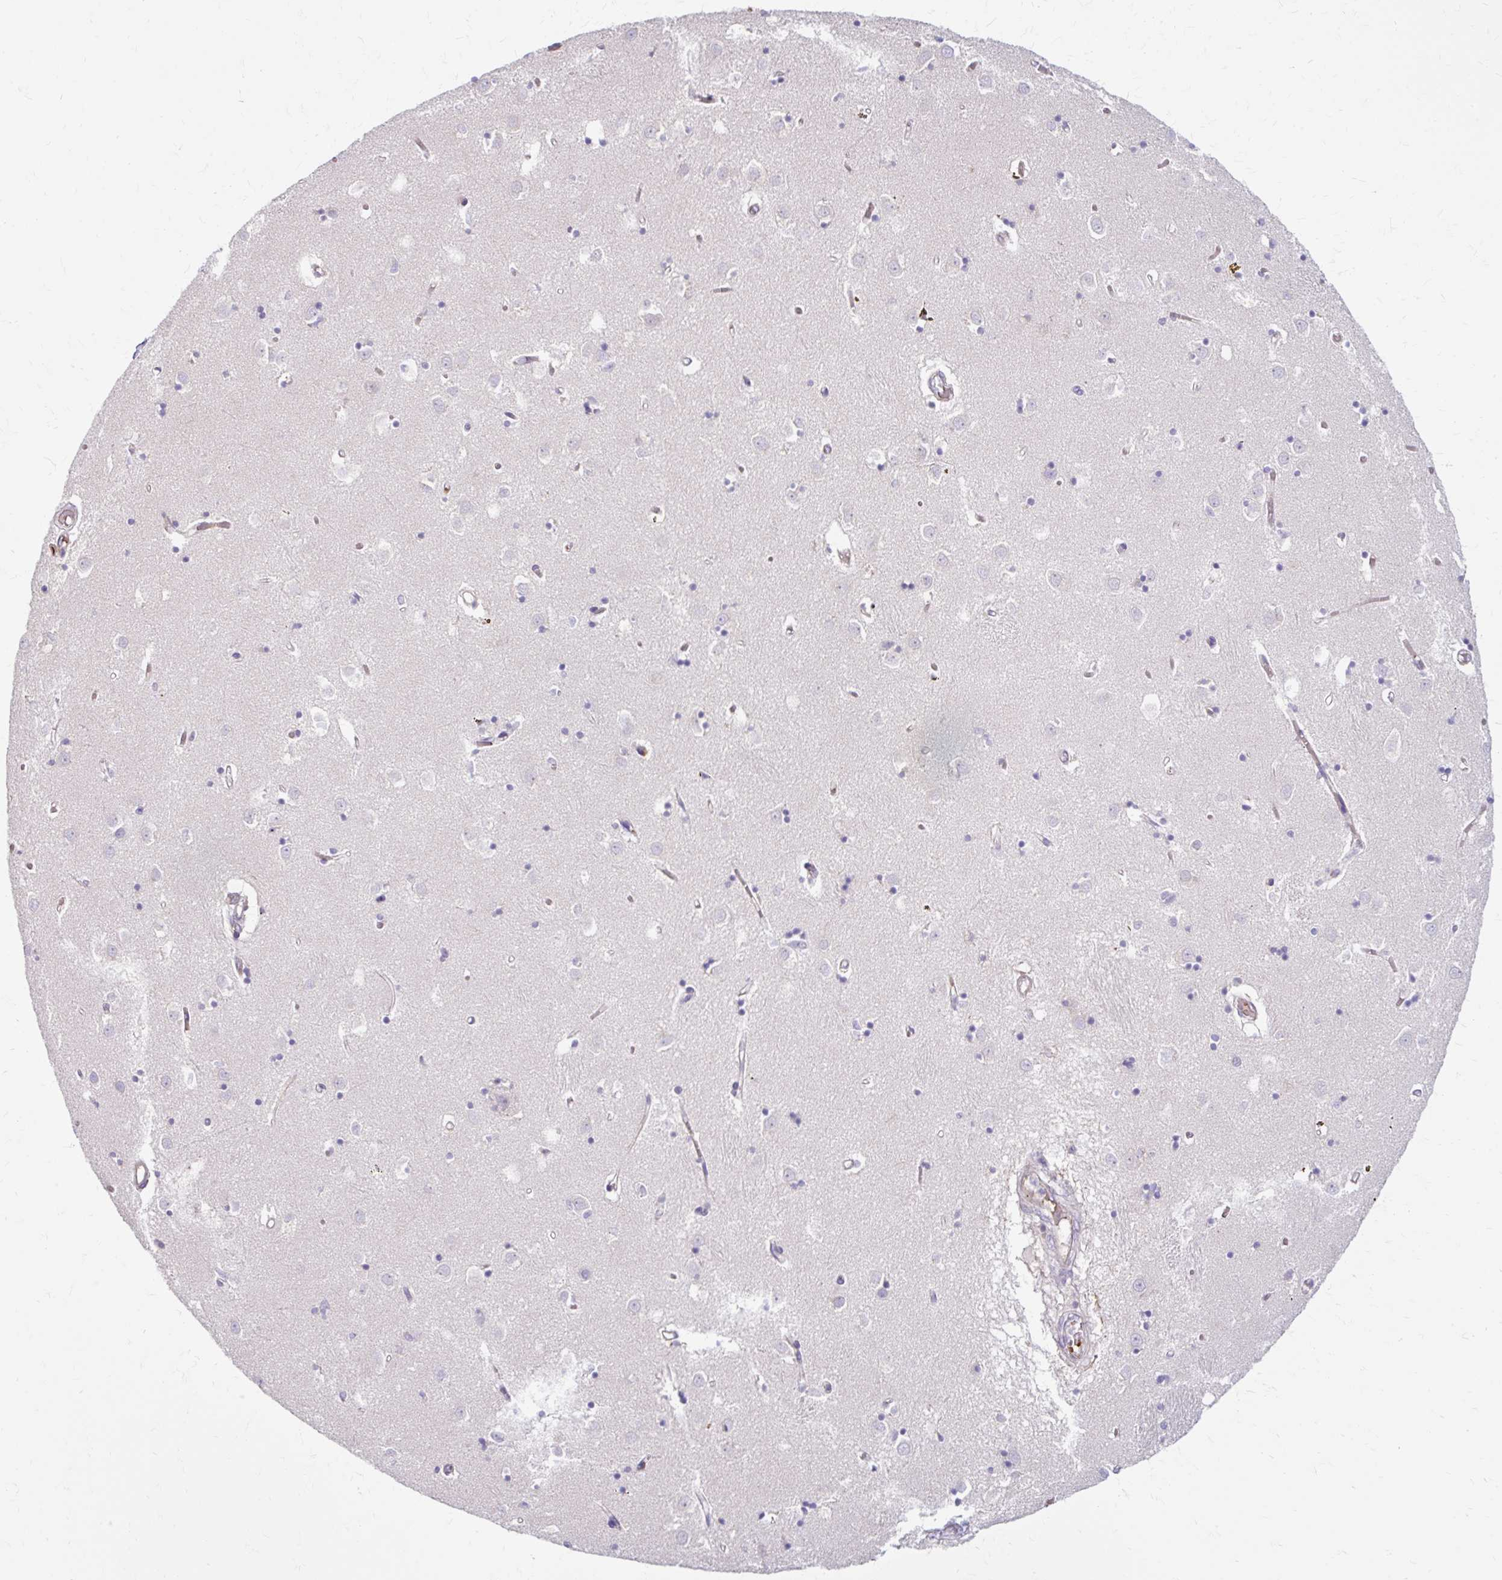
{"staining": {"intensity": "moderate", "quantity": "<25%", "location": "cytoplasmic/membranous"}, "tissue": "caudate", "cell_type": "Glial cells", "image_type": "normal", "snomed": [{"axis": "morphology", "description": "Normal tissue, NOS"}, {"axis": "topography", "description": "Lateral ventricle wall"}], "caption": "Moderate cytoplasmic/membranous protein expression is present in approximately <25% of glial cells in caudate. The staining was performed using DAB (3,3'-diaminobenzidine), with brown indicating positive protein expression. Nuclei are stained blue with hematoxylin.", "gene": "USHBP1", "patient": {"sex": "male", "age": 70}}